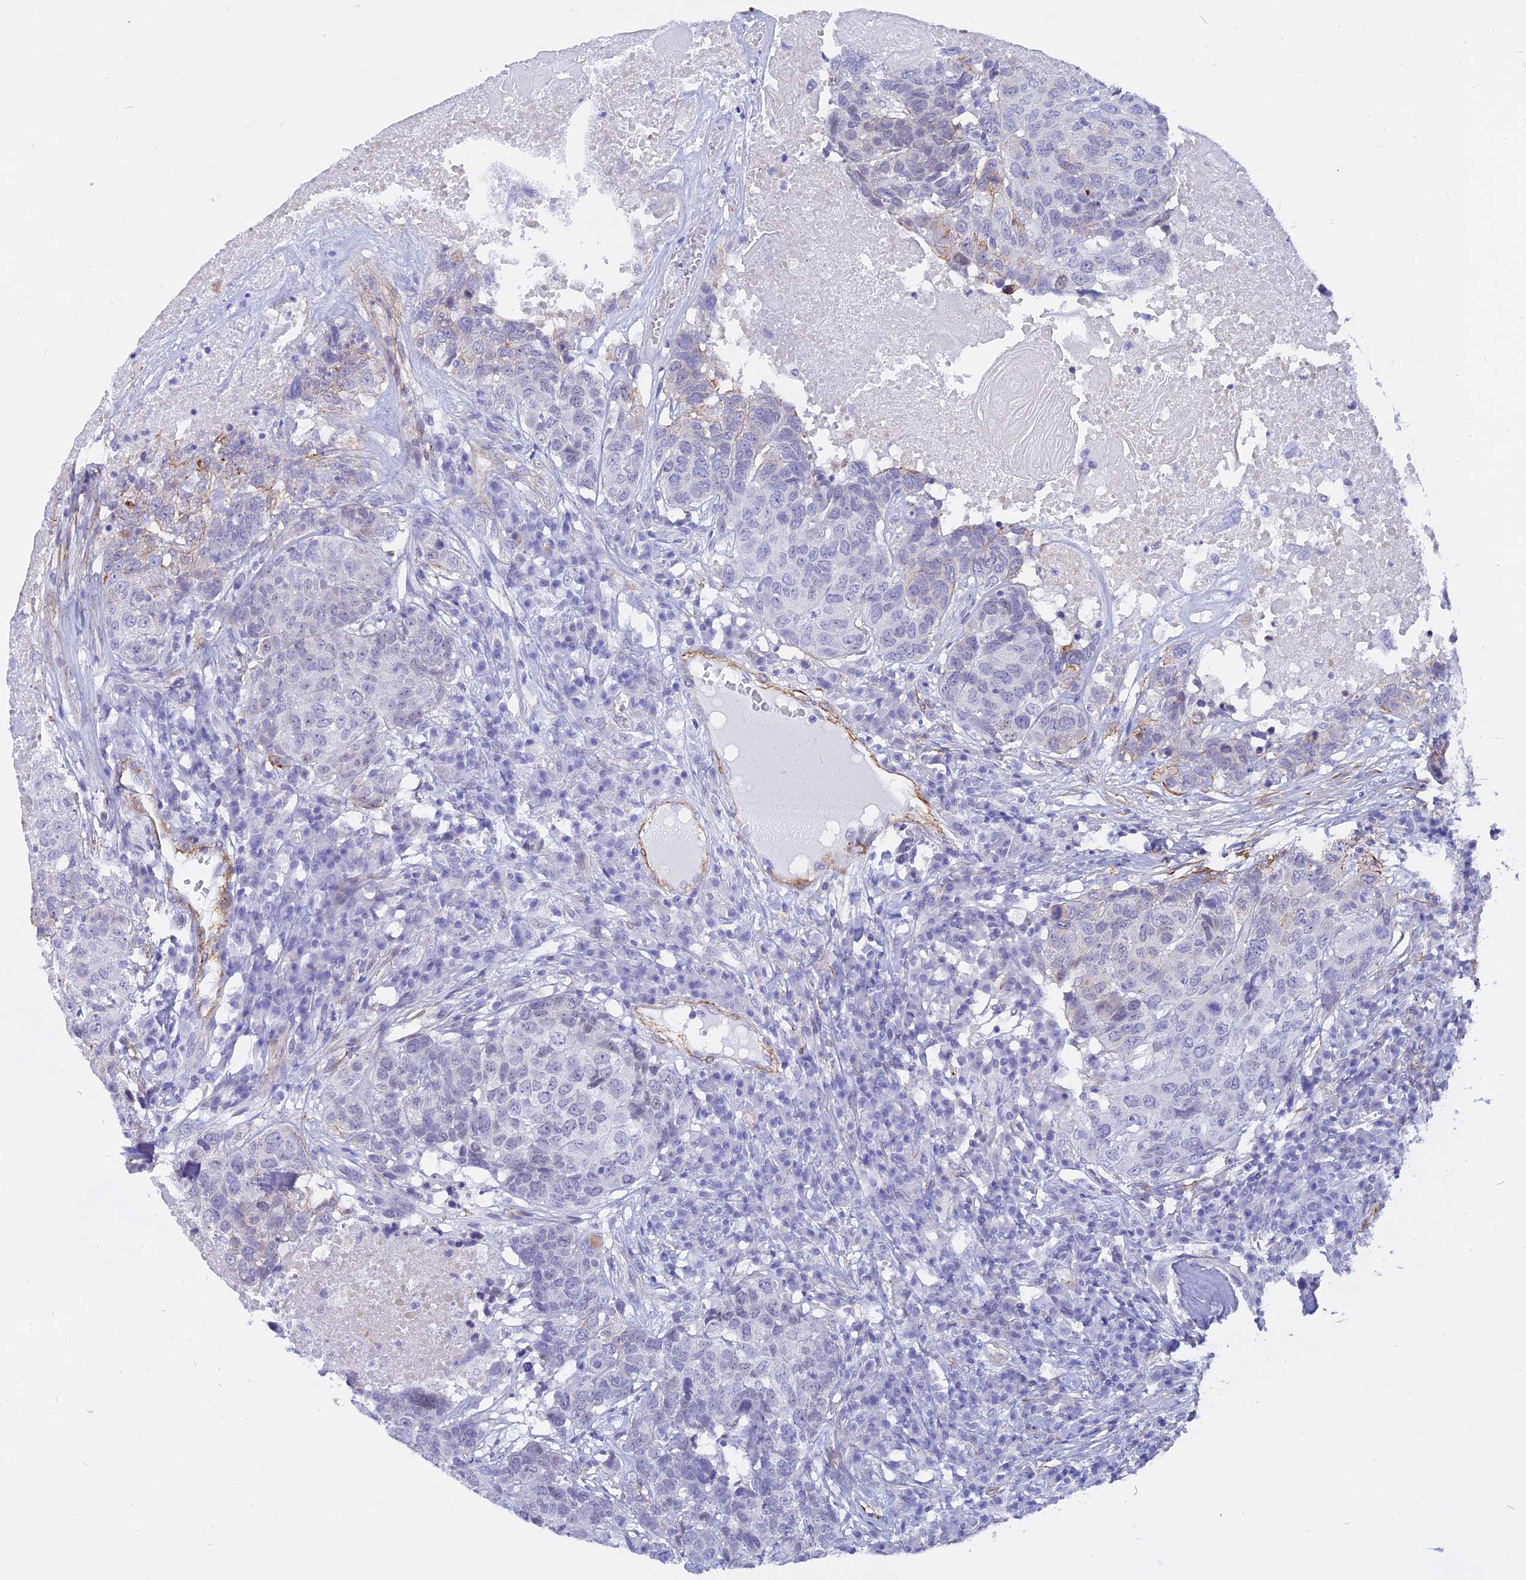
{"staining": {"intensity": "negative", "quantity": "none", "location": "none"}, "tissue": "head and neck cancer", "cell_type": "Tumor cells", "image_type": "cancer", "snomed": [{"axis": "morphology", "description": "Squamous cell carcinoma, NOS"}, {"axis": "topography", "description": "Head-Neck"}], "caption": "Immunohistochemical staining of human head and neck cancer (squamous cell carcinoma) demonstrates no significant staining in tumor cells.", "gene": "CENPV", "patient": {"sex": "male", "age": 66}}